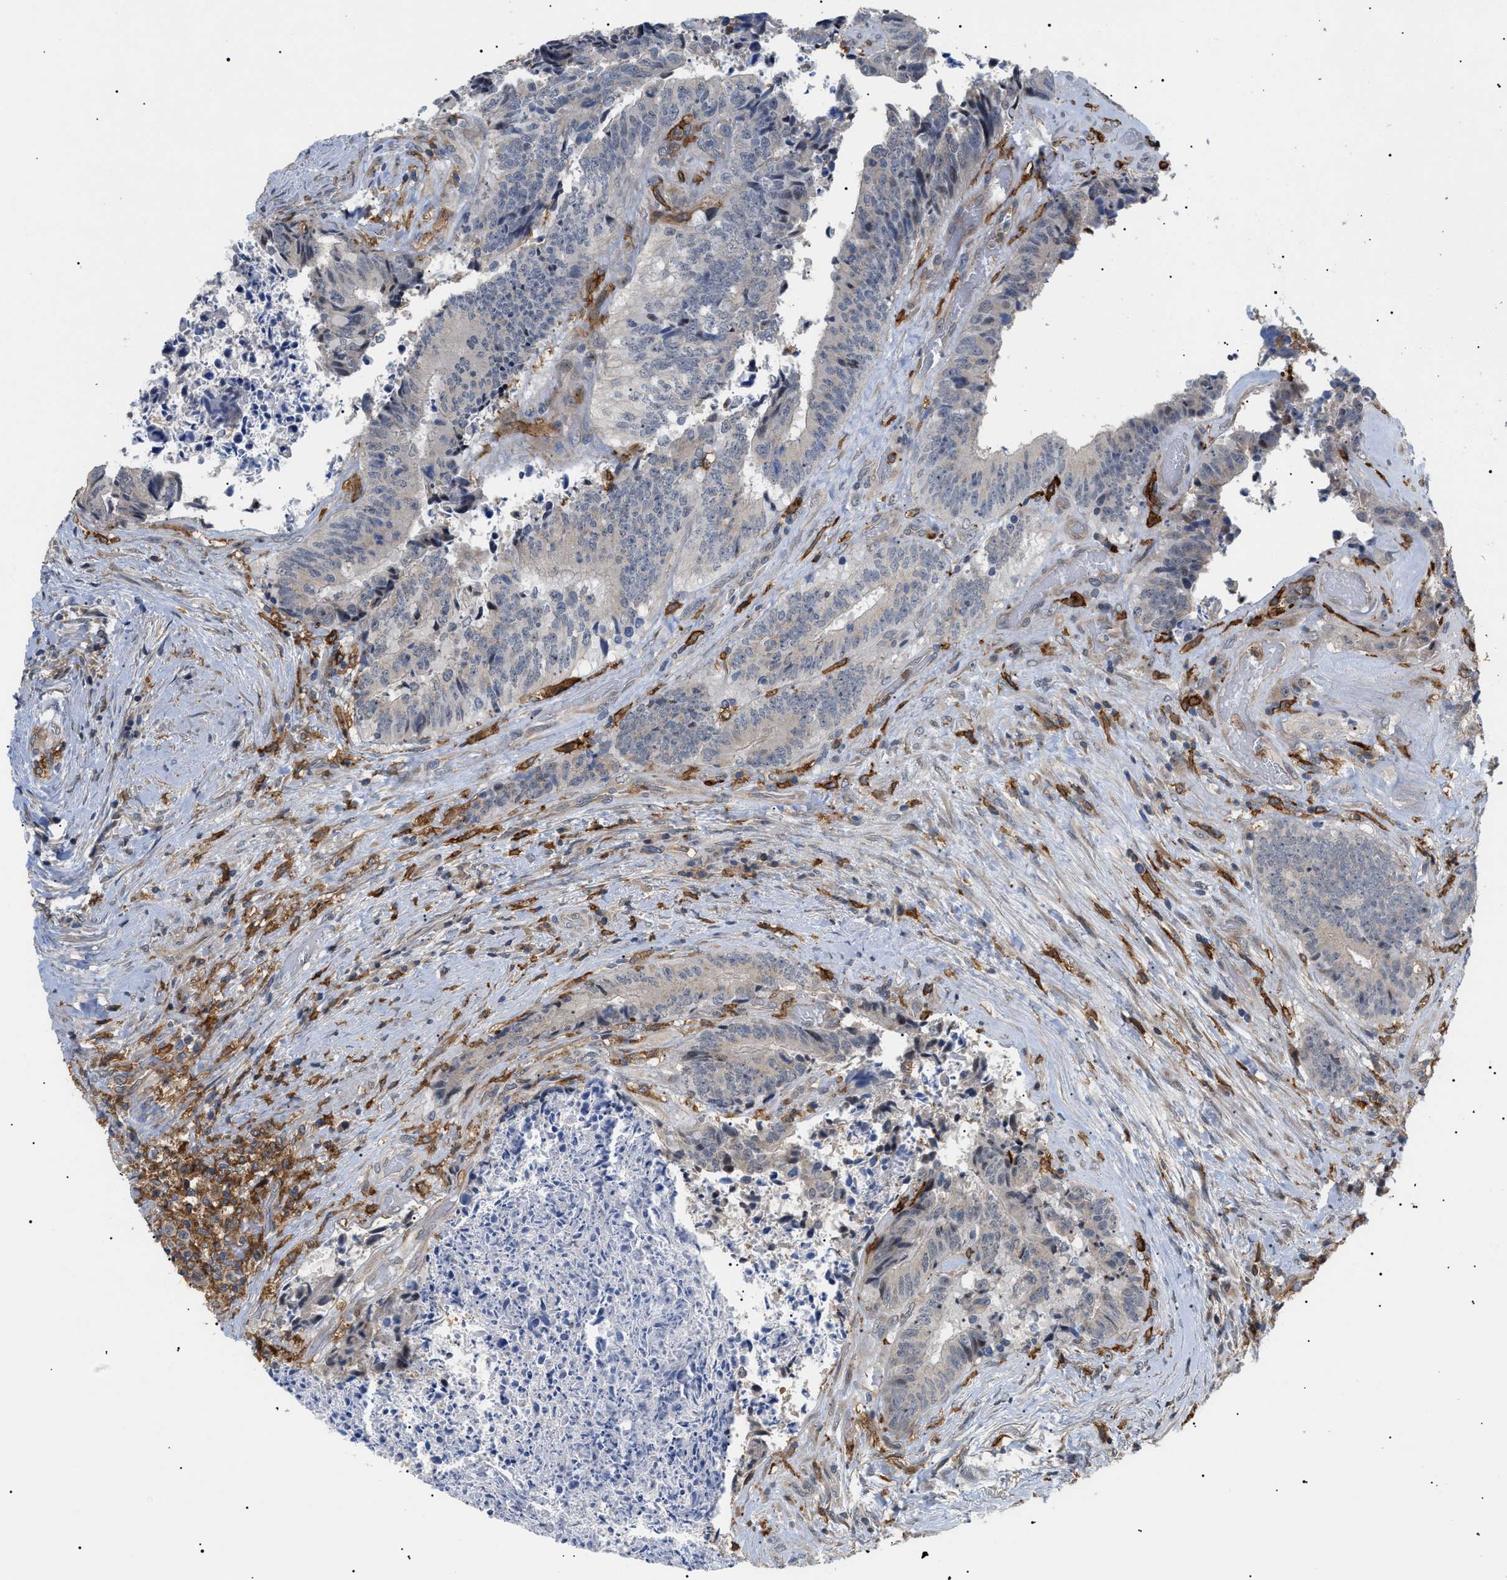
{"staining": {"intensity": "weak", "quantity": "<25%", "location": "cytoplasmic/membranous"}, "tissue": "colorectal cancer", "cell_type": "Tumor cells", "image_type": "cancer", "snomed": [{"axis": "morphology", "description": "Adenocarcinoma, NOS"}, {"axis": "topography", "description": "Rectum"}], "caption": "A high-resolution histopathology image shows immunohistochemistry (IHC) staining of colorectal cancer, which exhibits no significant staining in tumor cells. (Brightfield microscopy of DAB IHC at high magnification).", "gene": "CD300A", "patient": {"sex": "male", "age": 72}}